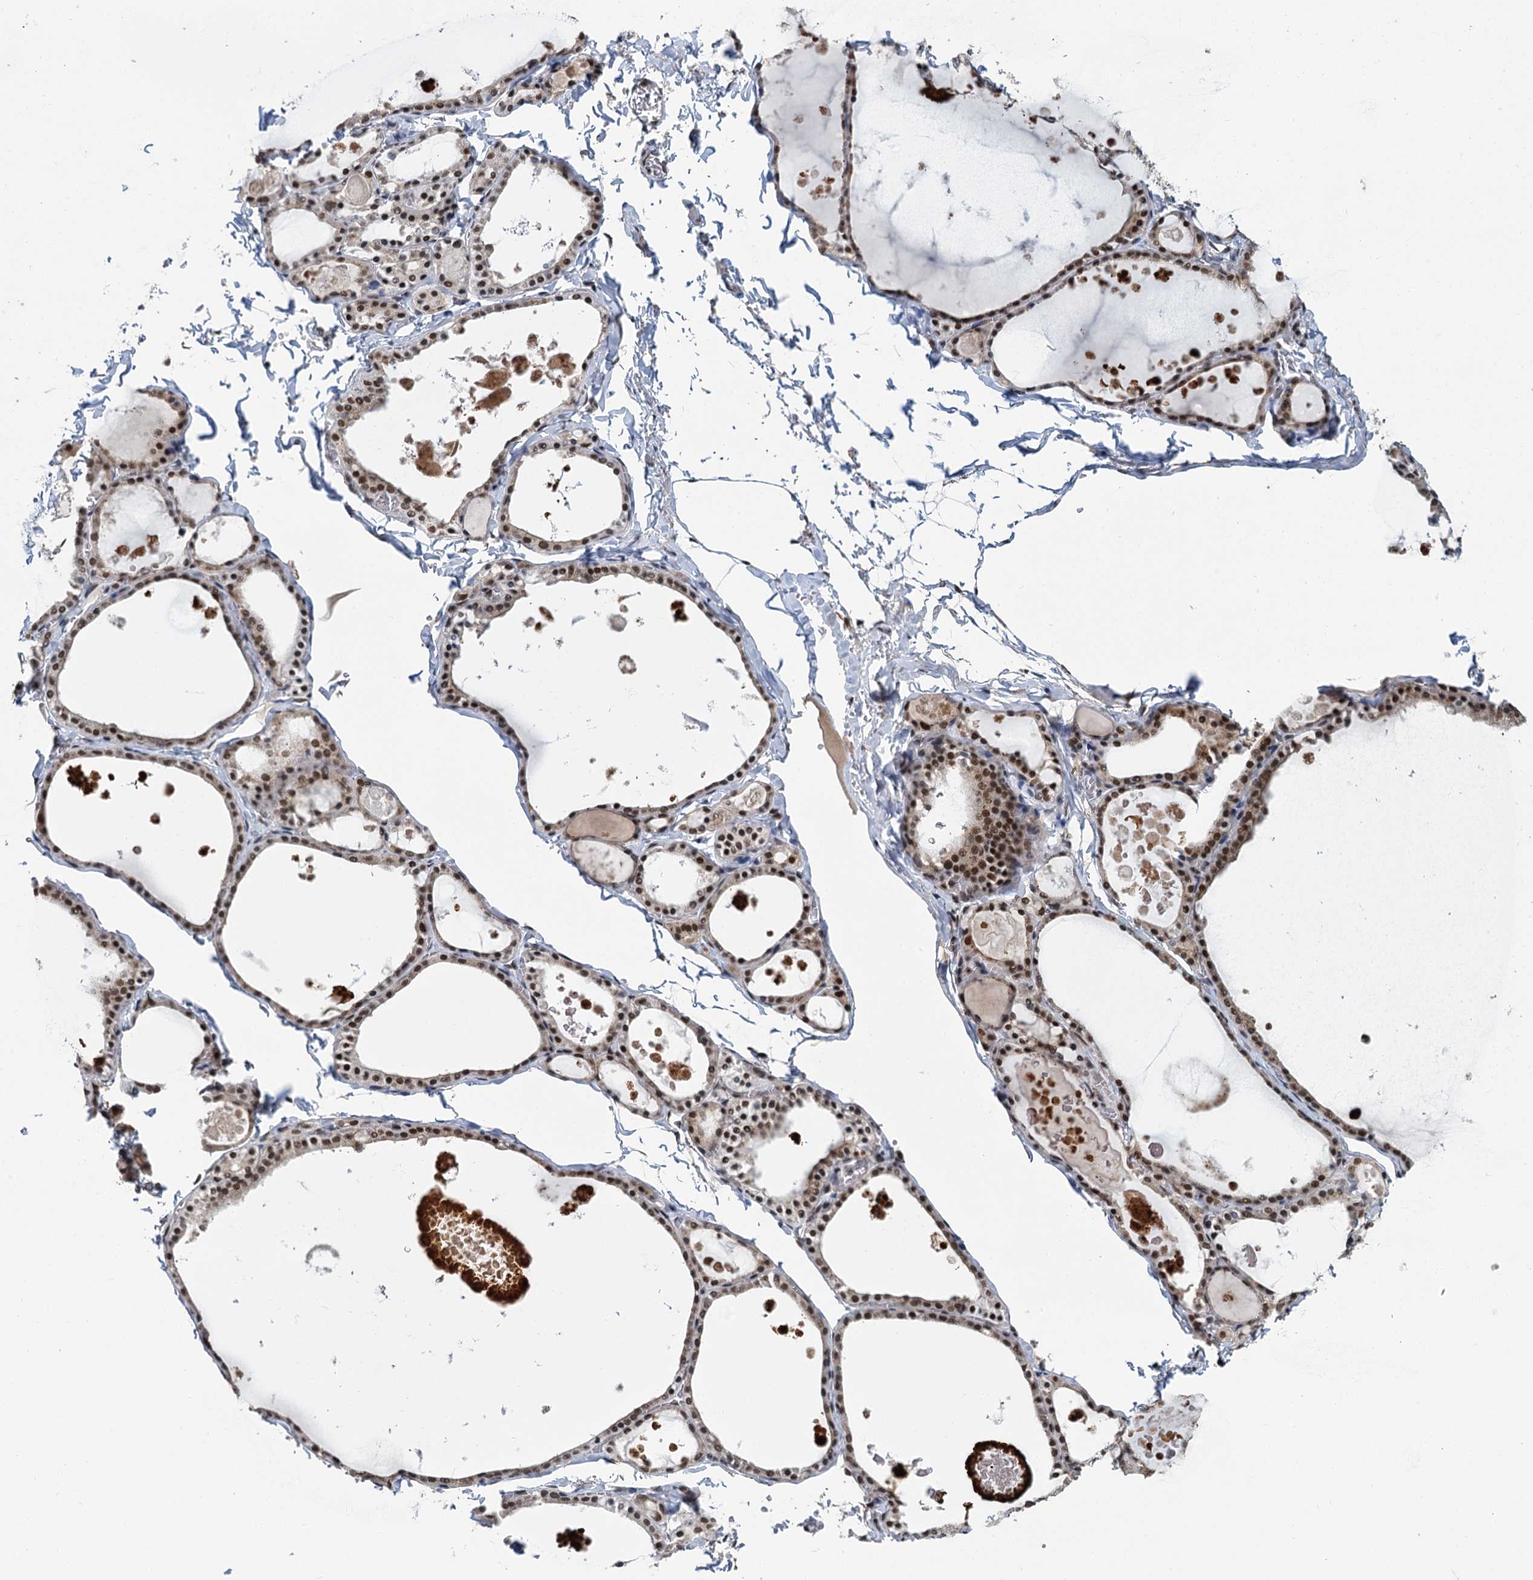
{"staining": {"intensity": "moderate", "quantity": ">75%", "location": "nuclear"}, "tissue": "thyroid gland", "cell_type": "Glandular cells", "image_type": "normal", "snomed": [{"axis": "morphology", "description": "Normal tissue, NOS"}, {"axis": "topography", "description": "Thyroid gland"}], "caption": "Immunohistochemical staining of normal human thyroid gland shows moderate nuclear protein expression in about >75% of glandular cells. The protein of interest is stained brown, and the nuclei are stained in blue (DAB (3,3'-diaminobenzidine) IHC with brightfield microscopy, high magnification).", "gene": "PPHLN1", "patient": {"sex": "male", "age": 56}}